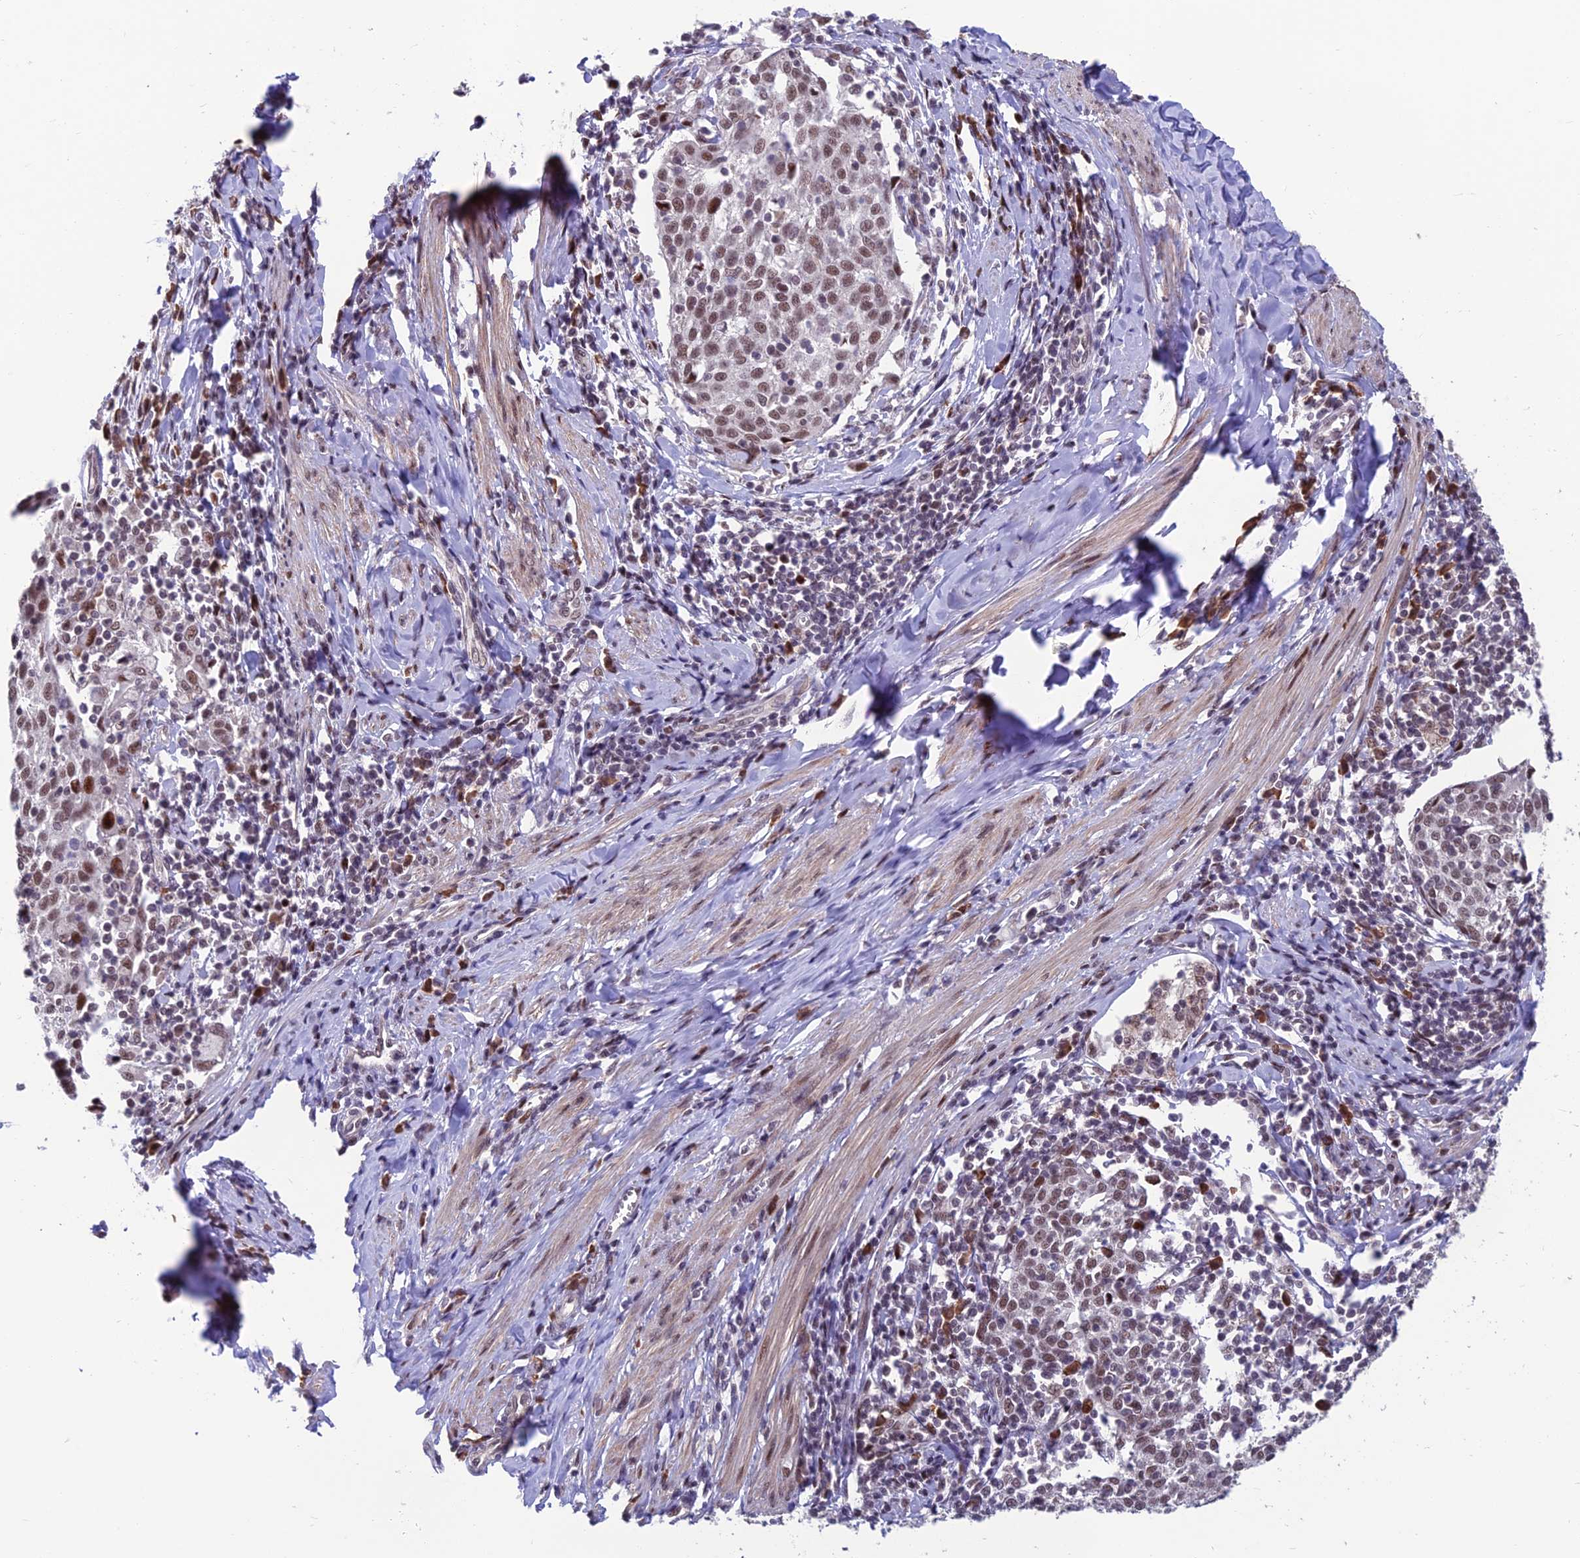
{"staining": {"intensity": "moderate", "quantity": ">75%", "location": "nuclear"}, "tissue": "cervical cancer", "cell_type": "Tumor cells", "image_type": "cancer", "snomed": [{"axis": "morphology", "description": "Squamous cell carcinoma, NOS"}, {"axis": "topography", "description": "Cervix"}], "caption": "Immunohistochemical staining of cervical squamous cell carcinoma exhibits moderate nuclear protein staining in about >75% of tumor cells.", "gene": "KIAA1191", "patient": {"sex": "female", "age": 52}}